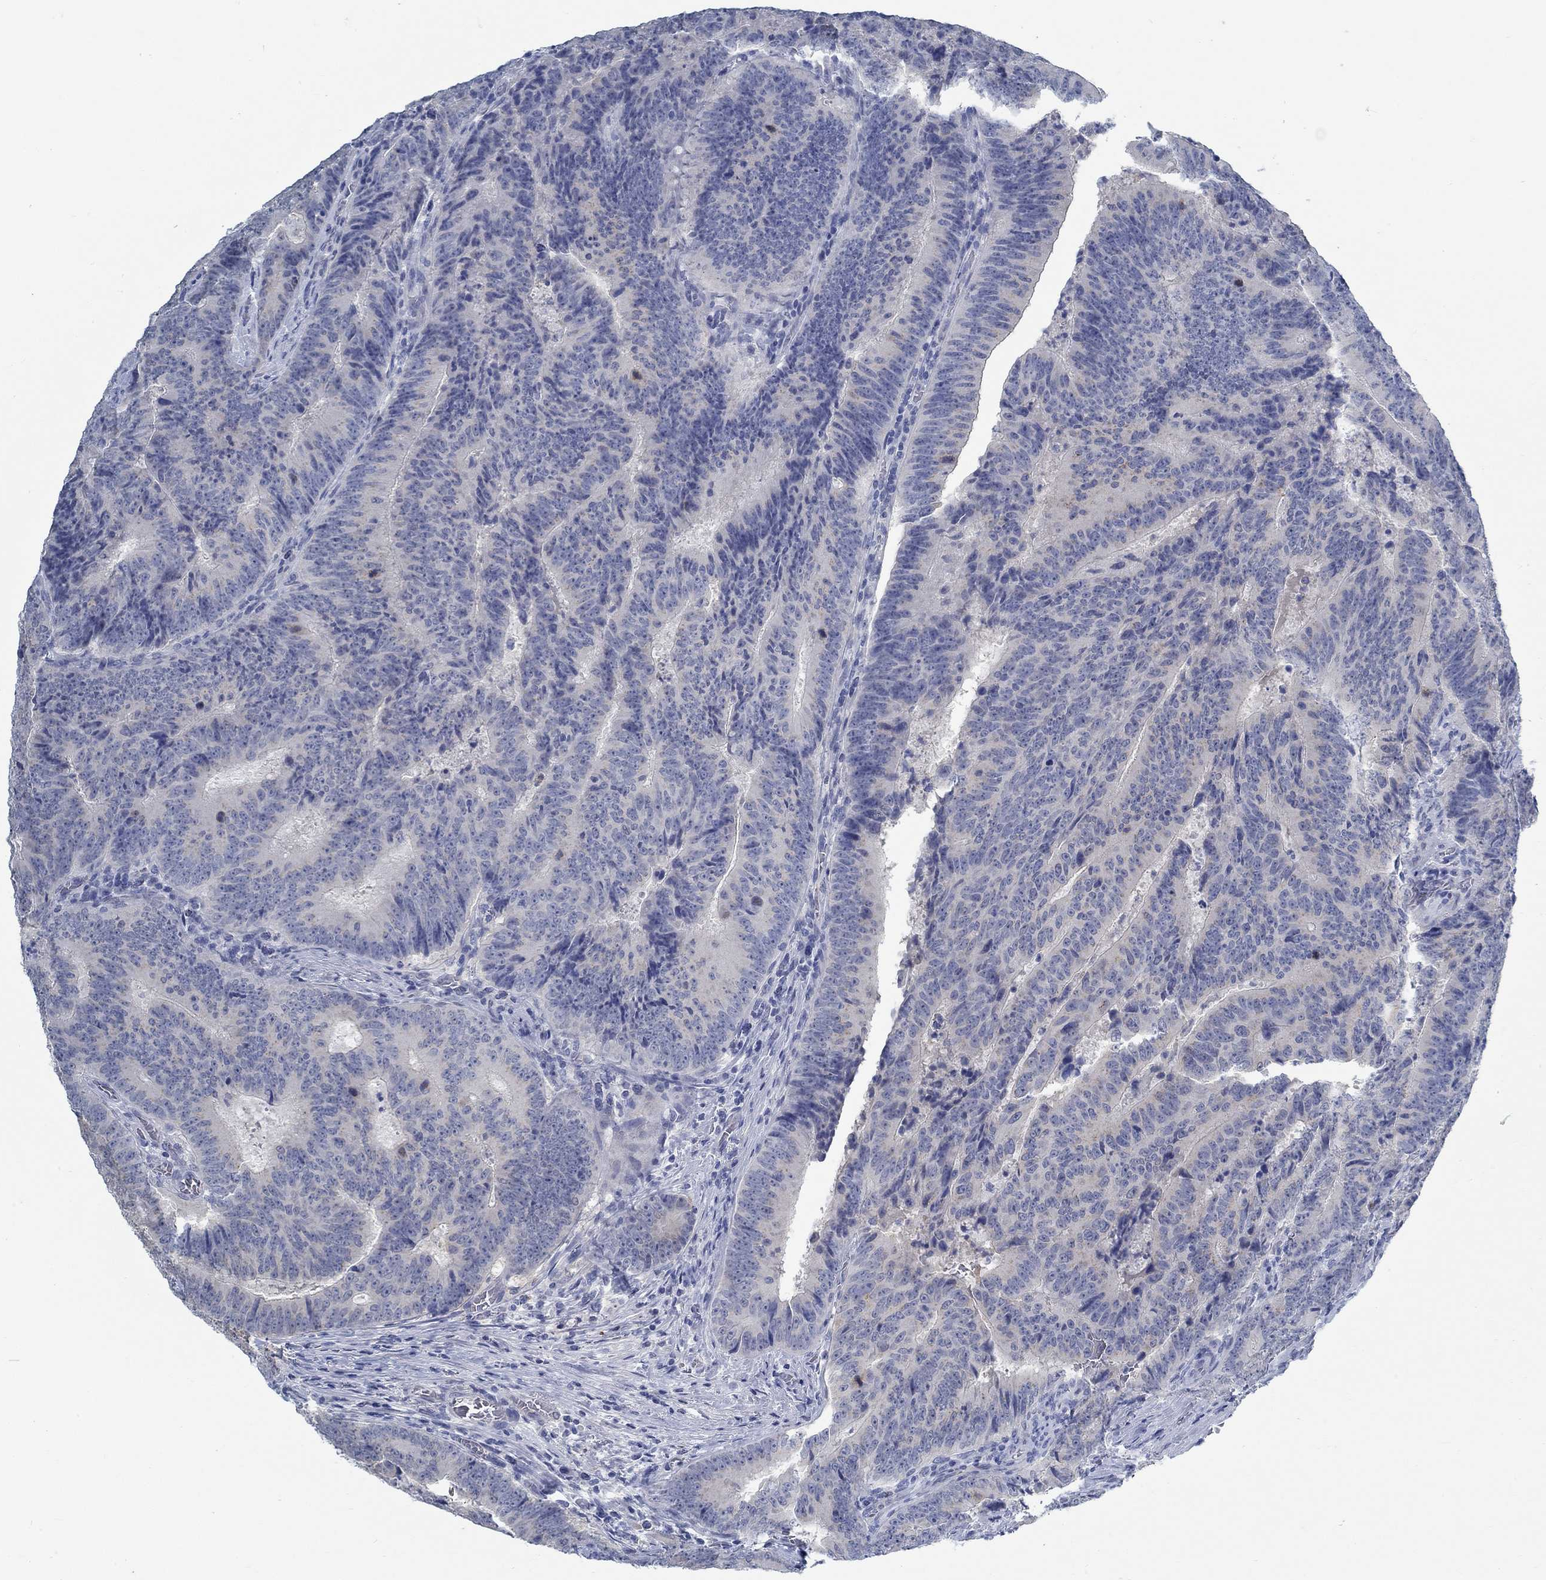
{"staining": {"intensity": "negative", "quantity": "none", "location": "none"}, "tissue": "colorectal cancer", "cell_type": "Tumor cells", "image_type": "cancer", "snomed": [{"axis": "morphology", "description": "Adenocarcinoma, NOS"}, {"axis": "topography", "description": "Colon"}], "caption": "Immunohistochemistry (IHC) photomicrograph of adenocarcinoma (colorectal) stained for a protein (brown), which shows no expression in tumor cells. The staining was performed using DAB to visualize the protein expression in brown, while the nuclei were stained in blue with hematoxylin (Magnification: 20x).", "gene": "TEKT4", "patient": {"sex": "female", "age": 82}}